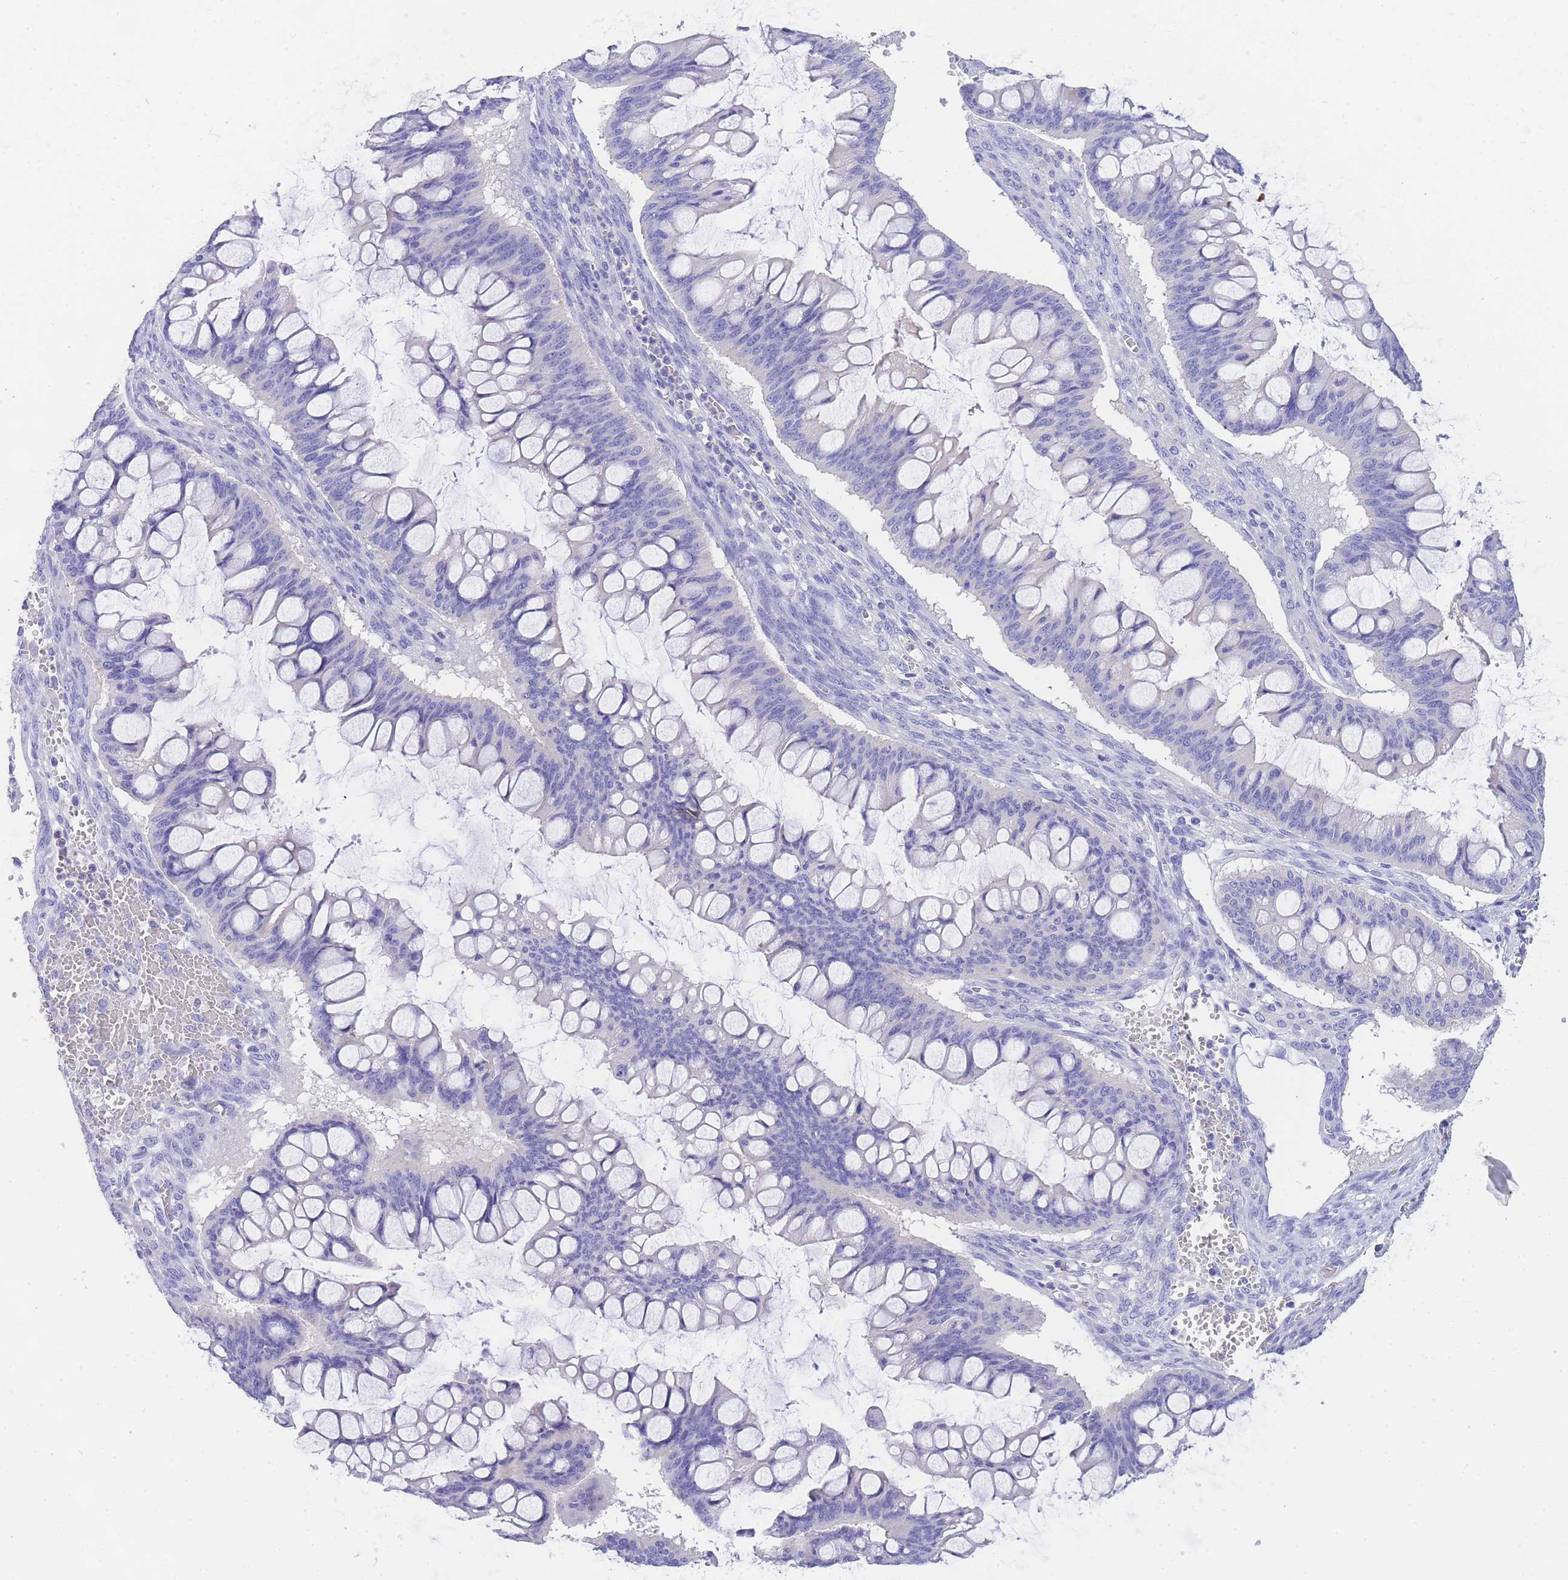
{"staining": {"intensity": "negative", "quantity": "none", "location": "none"}, "tissue": "ovarian cancer", "cell_type": "Tumor cells", "image_type": "cancer", "snomed": [{"axis": "morphology", "description": "Cystadenocarcinoma, mucinous, NOS"}, {"axis": "topography", "description": "Ovary"}], "caption": "This histopathology image is of mucinous cystadenocarcinoma (ovarian) stained with IHC to label a protein in brown with the nuclei are counter-stained blue. There is no expression in tumor cells. Brightfield microscopy of IHC stained with DAB (3,3'-diaminobenzidine) (brown) and hematoxylin (blue), captured at high magnification.", "gene": "EPN2", "patient": {"sex": "female", "age": 73}}